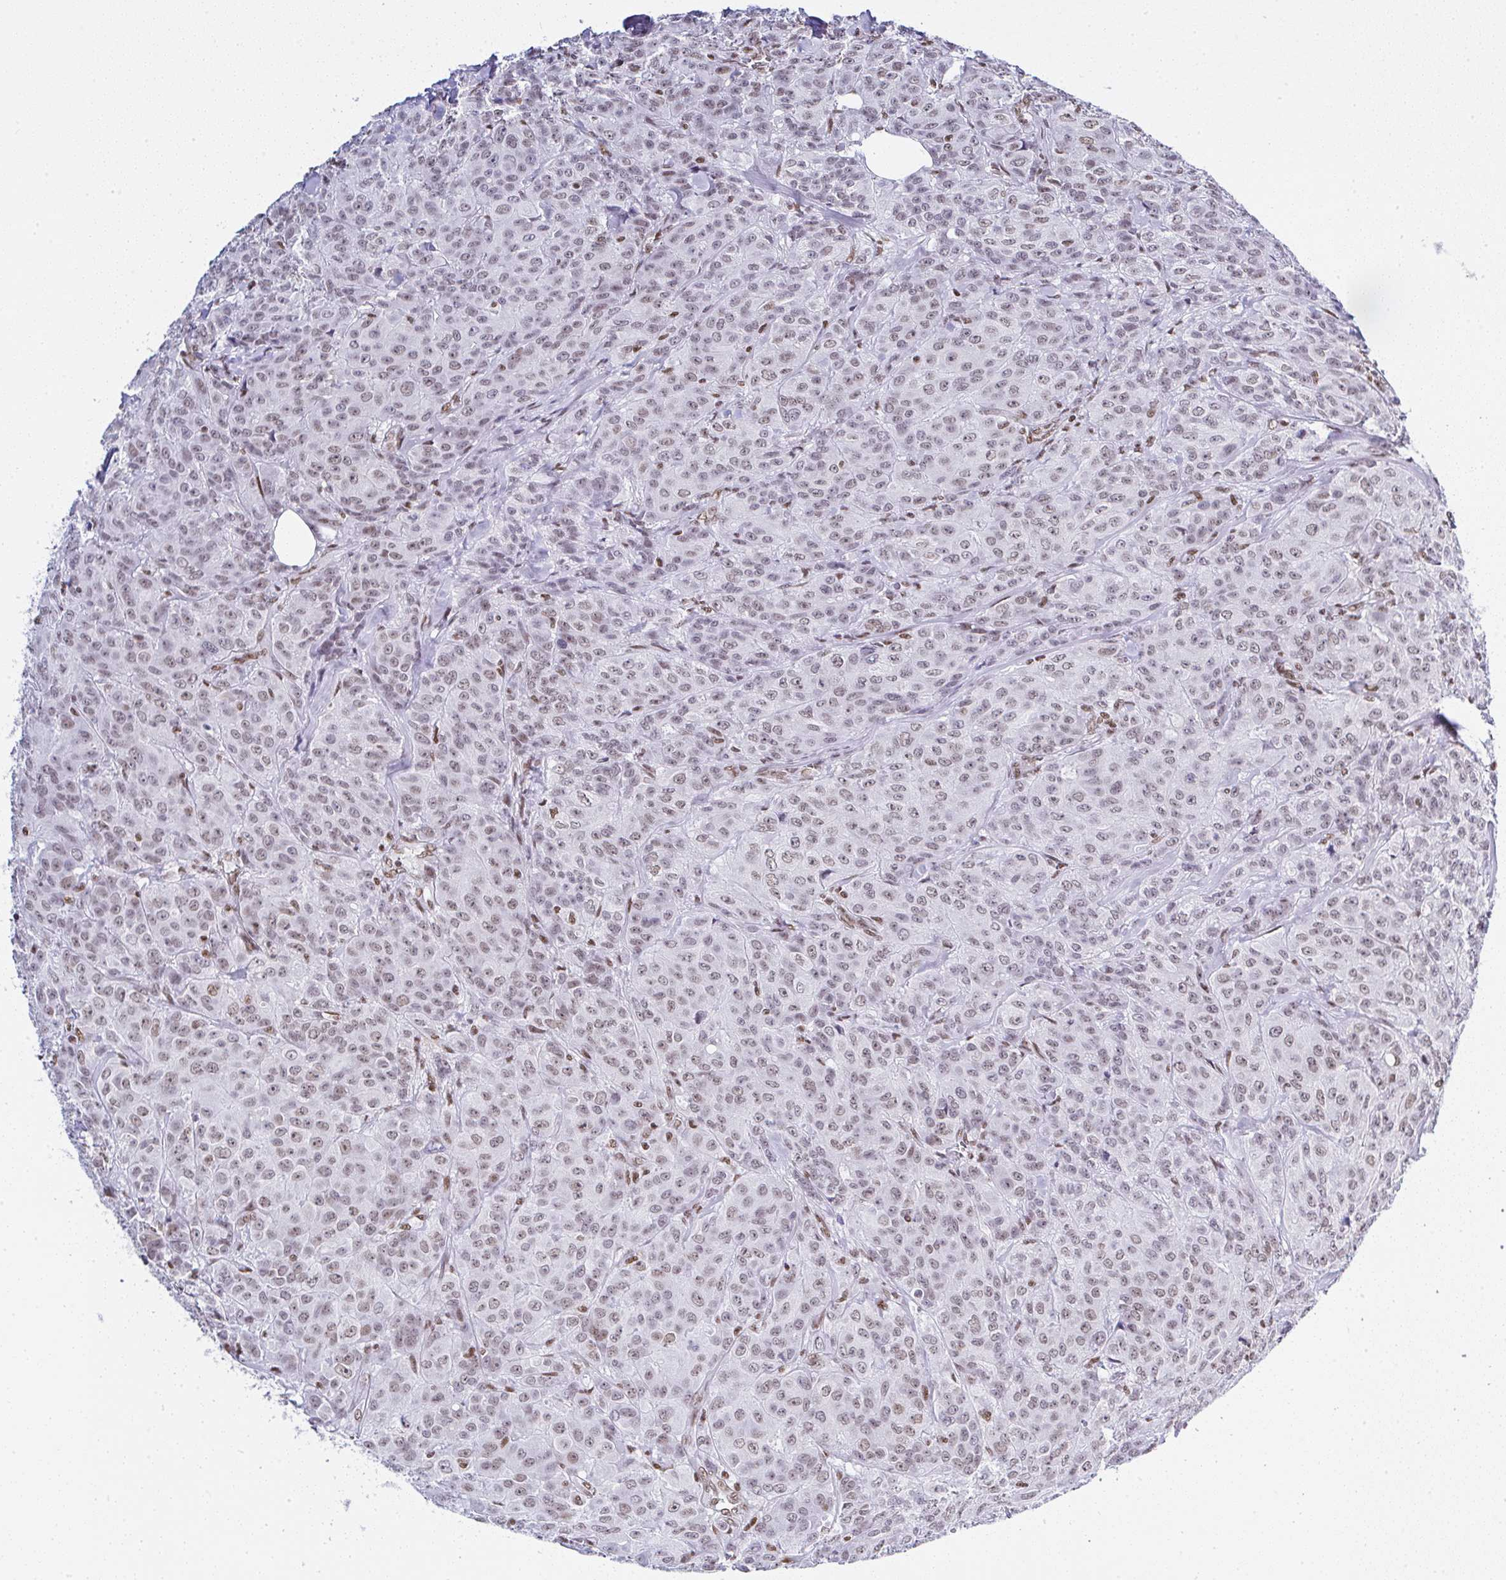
{"staining": {"intensity": "moderate", "quantity": "25%-75%", "location": "nuclear"}, "tissue": "breast cancer", "cell_type": "Tumor cells", "image_type": "cancer", "snomed": [{"axis": "morphology", "description": "Normal tissue, NOS"}, {"axis": "morphology", "description": "Duct carcinoma"}, {"axis": "topography", "description": "Breast"}], "caption": "Immunohistochemical staining of human breast cancer reveals medium levels of moderate nuclear protein expression in about 25%-75% of tumor cells.", "gene": "DR1", "patient": {"sex": "female", "age": 43}}